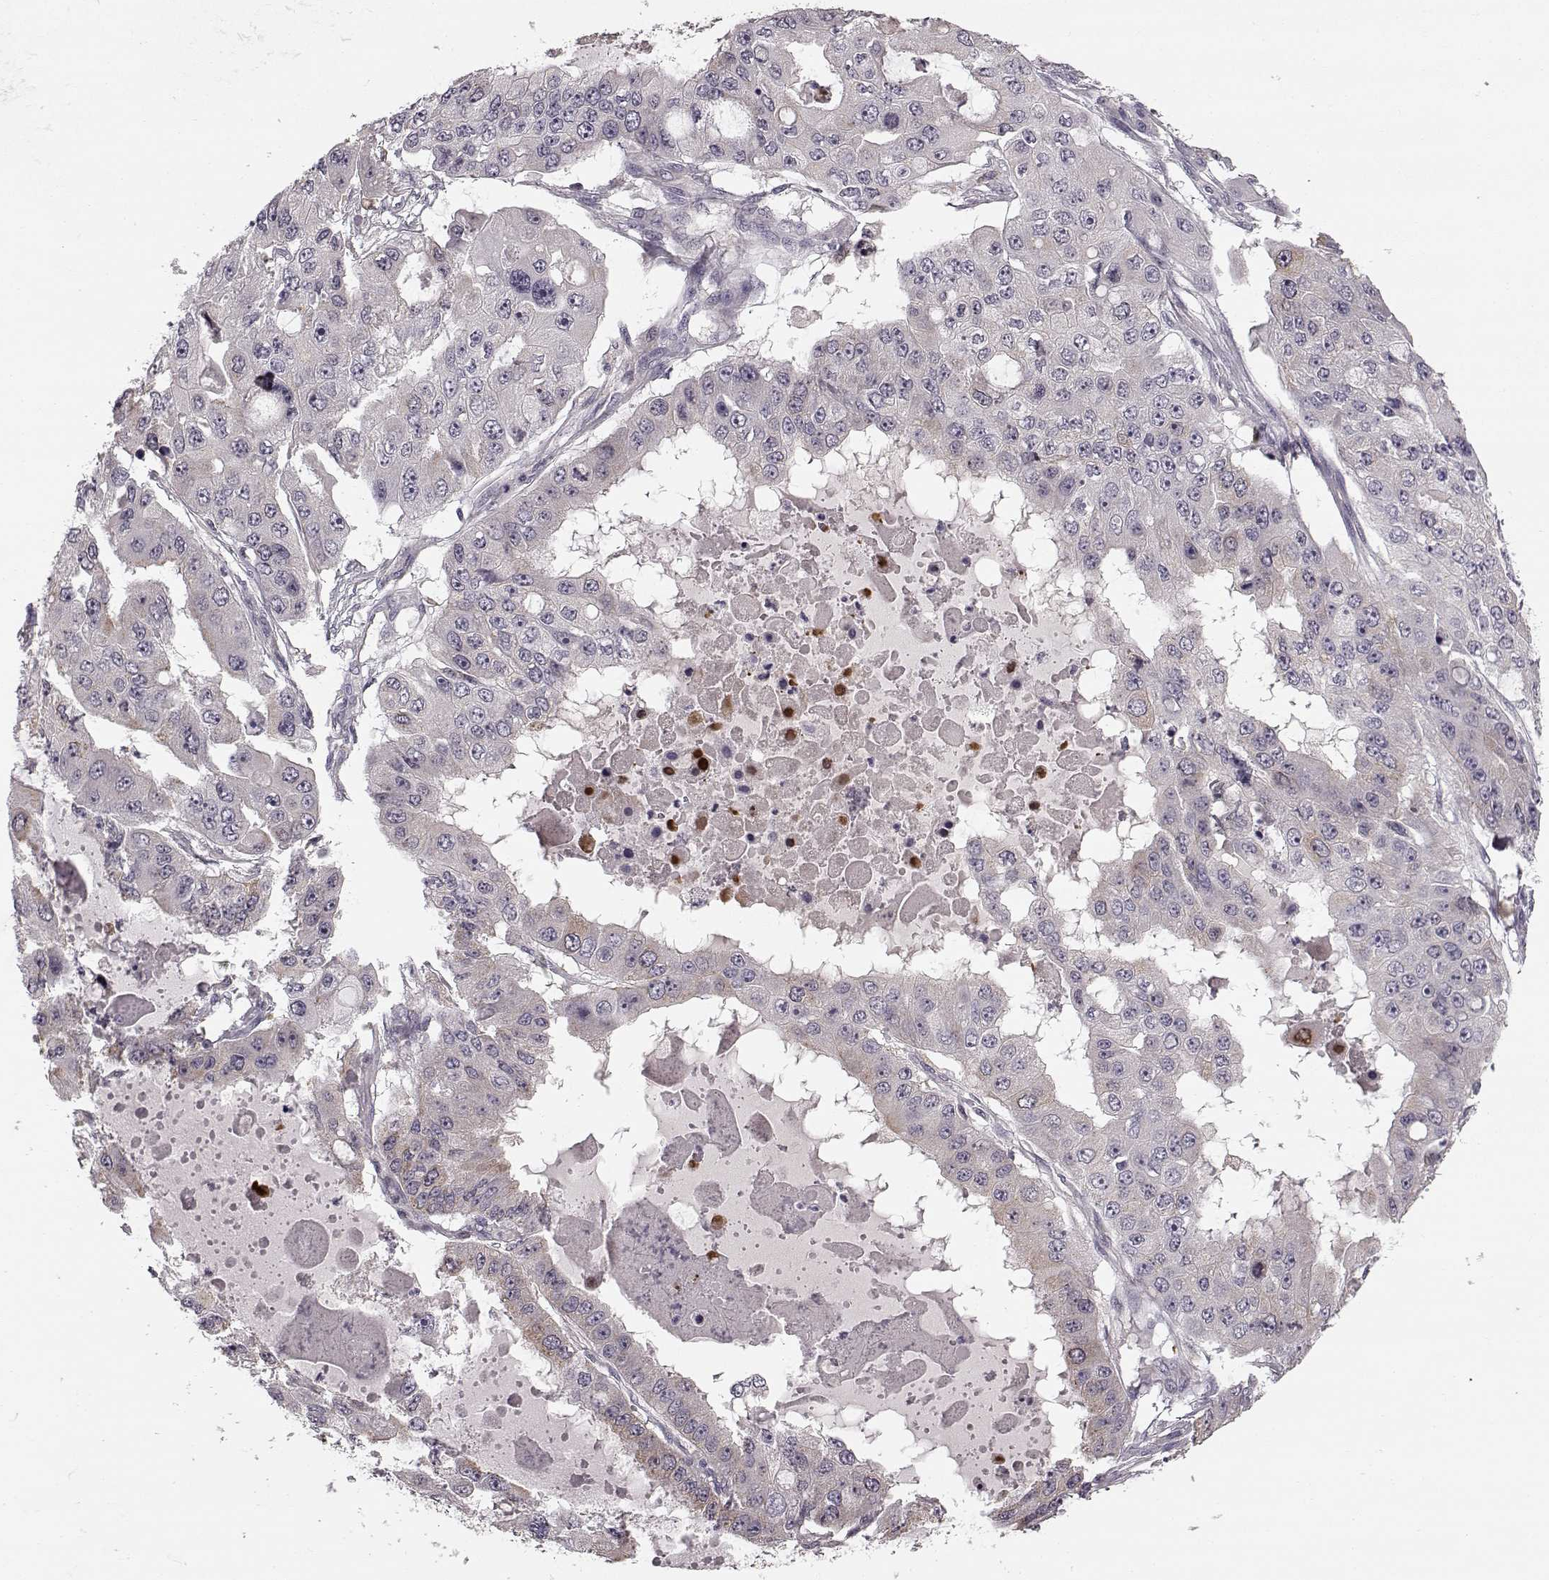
{"staining": {"intensity": "negative", "quantity": "none", "location": "none"}, "tissue": "ovarian cancer", "cell_type": "Tumor cells", "image_type": "cancer", "snomed": [{"axis": "morphology", "description": "Cystadenocarcinoma, serous, NOS"}, {"axis": "topography", "description": "Ovary"}], "caption": "Immunohistochemistry histopathology image of neoplastic tissue: human ovarian serous cystadenocarcinoma stained with DAB (3,3'-diaminobenzidine) exhibits no significant protein expression in tumor cells.", "gene": "HMMR", "patient": {"sex": "female", "age": 56}}